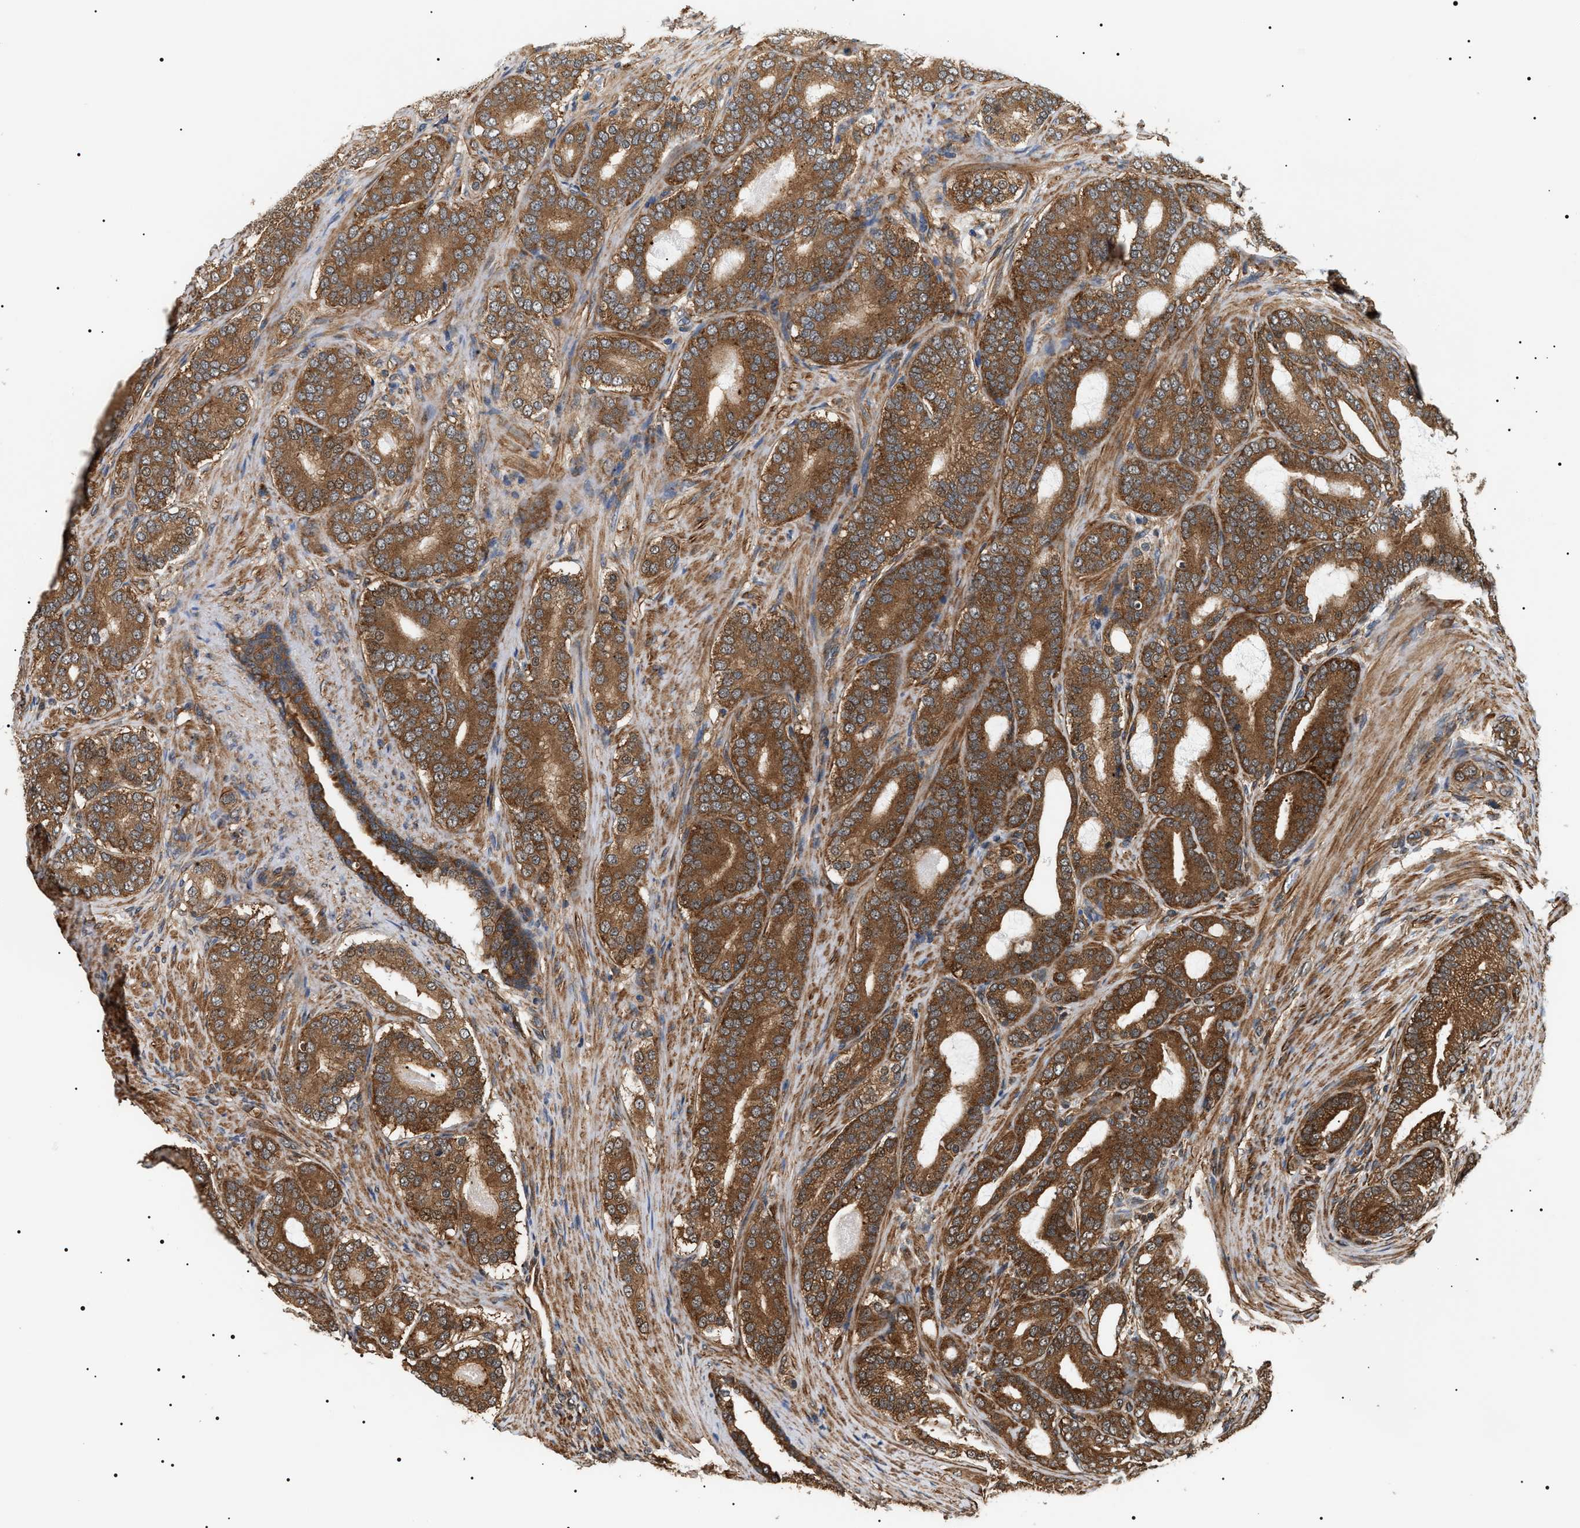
{"staining": {"intensity": "strong", "quantity": ">75%", "location": "cytoplasmic/membranous"}, "tissue": "prostate cancer", "cell_type": "Tumor cells", "image_type": "cancer", "snomed": [{"axis": "morphology", "description": "Adenocarcinoma, High grade"}, {"axis": "topography", "description": "Prostate"}], "caption": "A high amount of strong cytoplasmic/membranous positivity is identified in approximately >75% of tumor cells in prostate cancer (high-grade adenocarcinoma) tissue.", "gene": "SH3GLB2", "patient": {"sex": "male", "age": 60}}